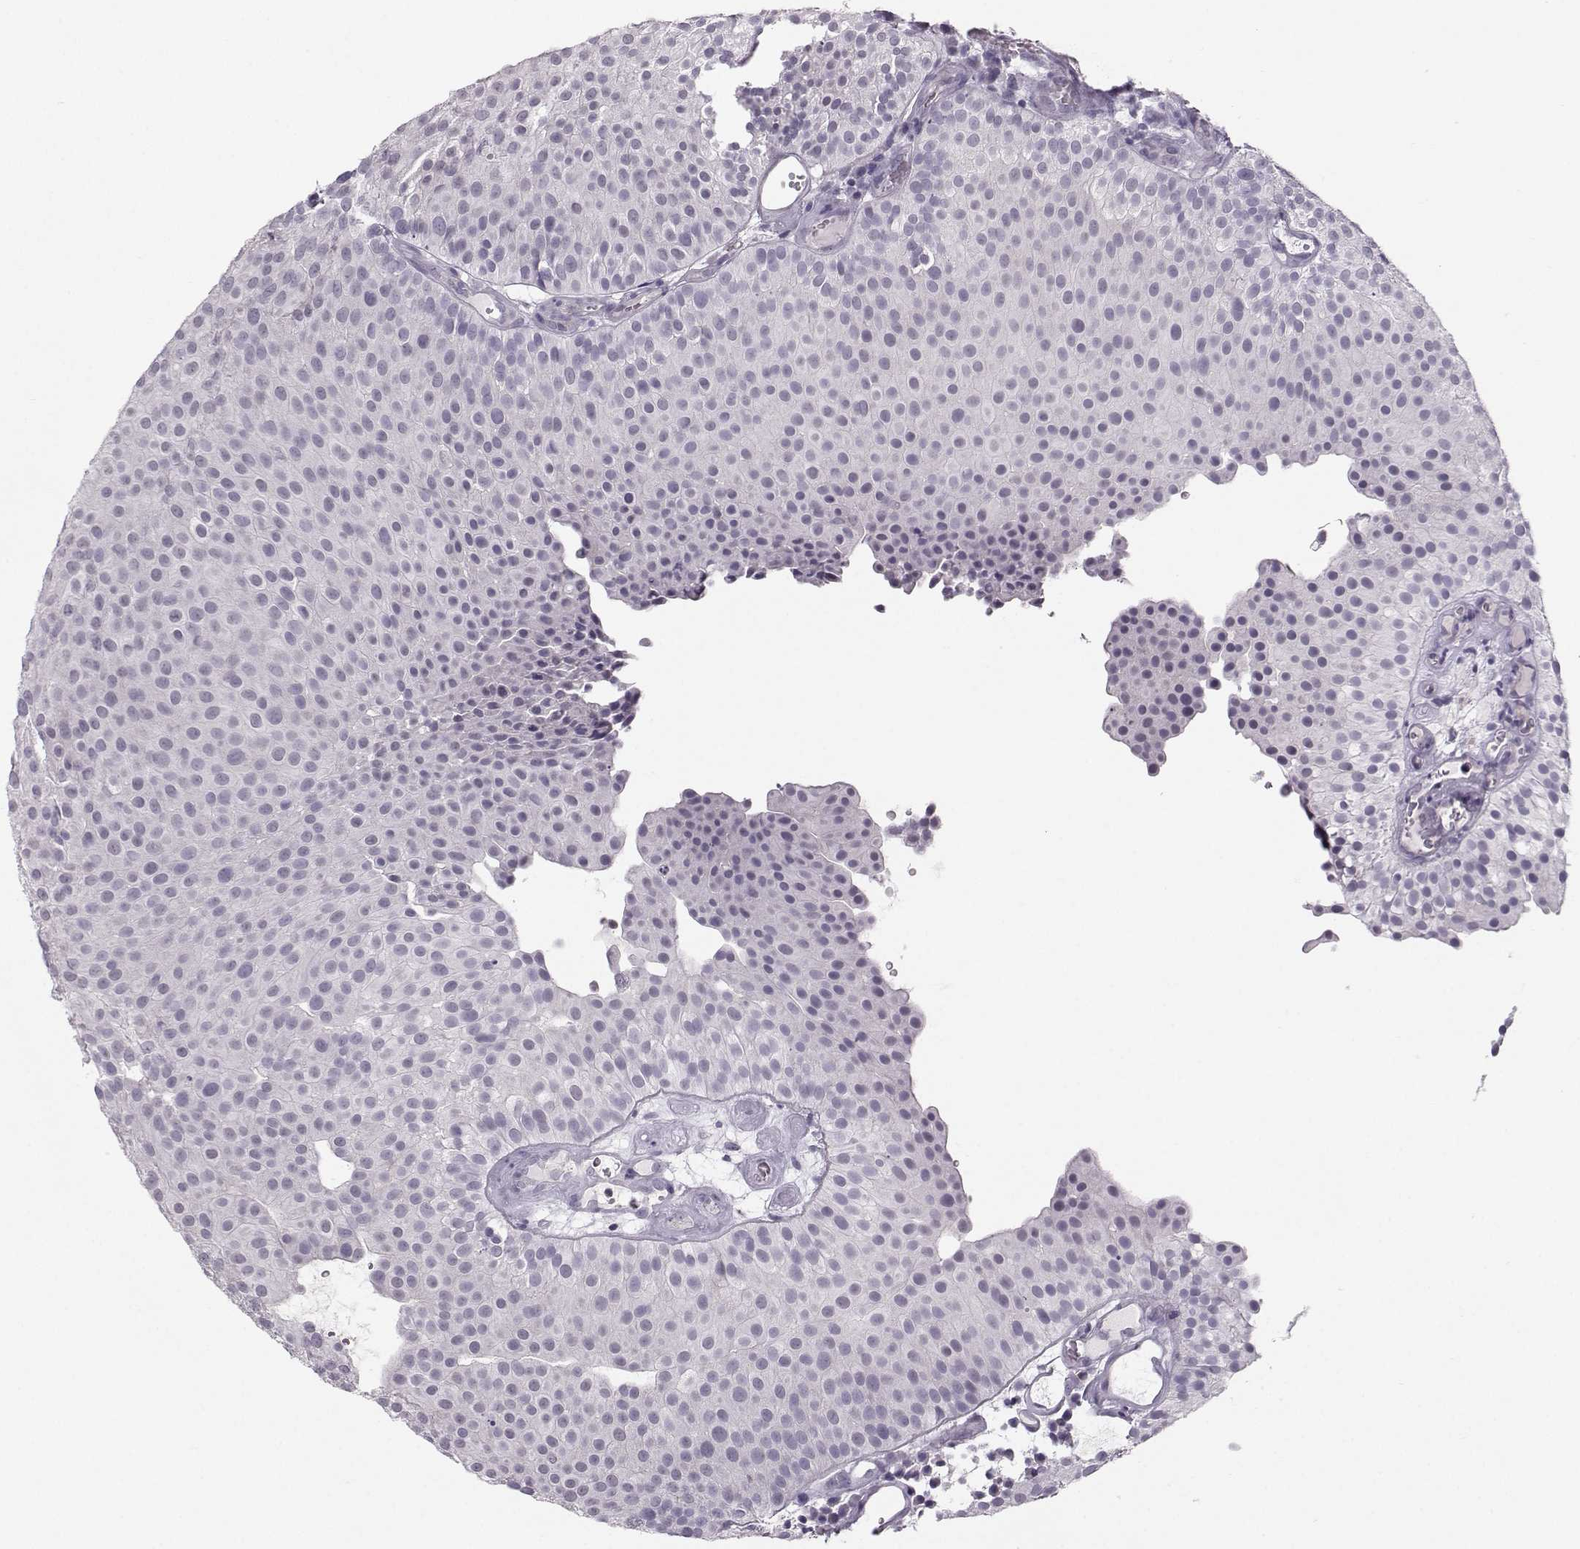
{"staining": {"intensity": "negative", "quantity": "none", "location": "none"}, "tissue": "urothelial cancer", "cell_type": "Tumor cells", "image_type": "cancer", "snomed": [{"axis": "morphology", "description": "Urothelial carcinoma, Low grade"}, {"axis": "topography", "description": "Urinary bladder"}], "caption": "There is no significant expression in tumor cells of urothelial cancer.", "gene": "MAST1", "patient": {"sex": "female", "age": 87}}